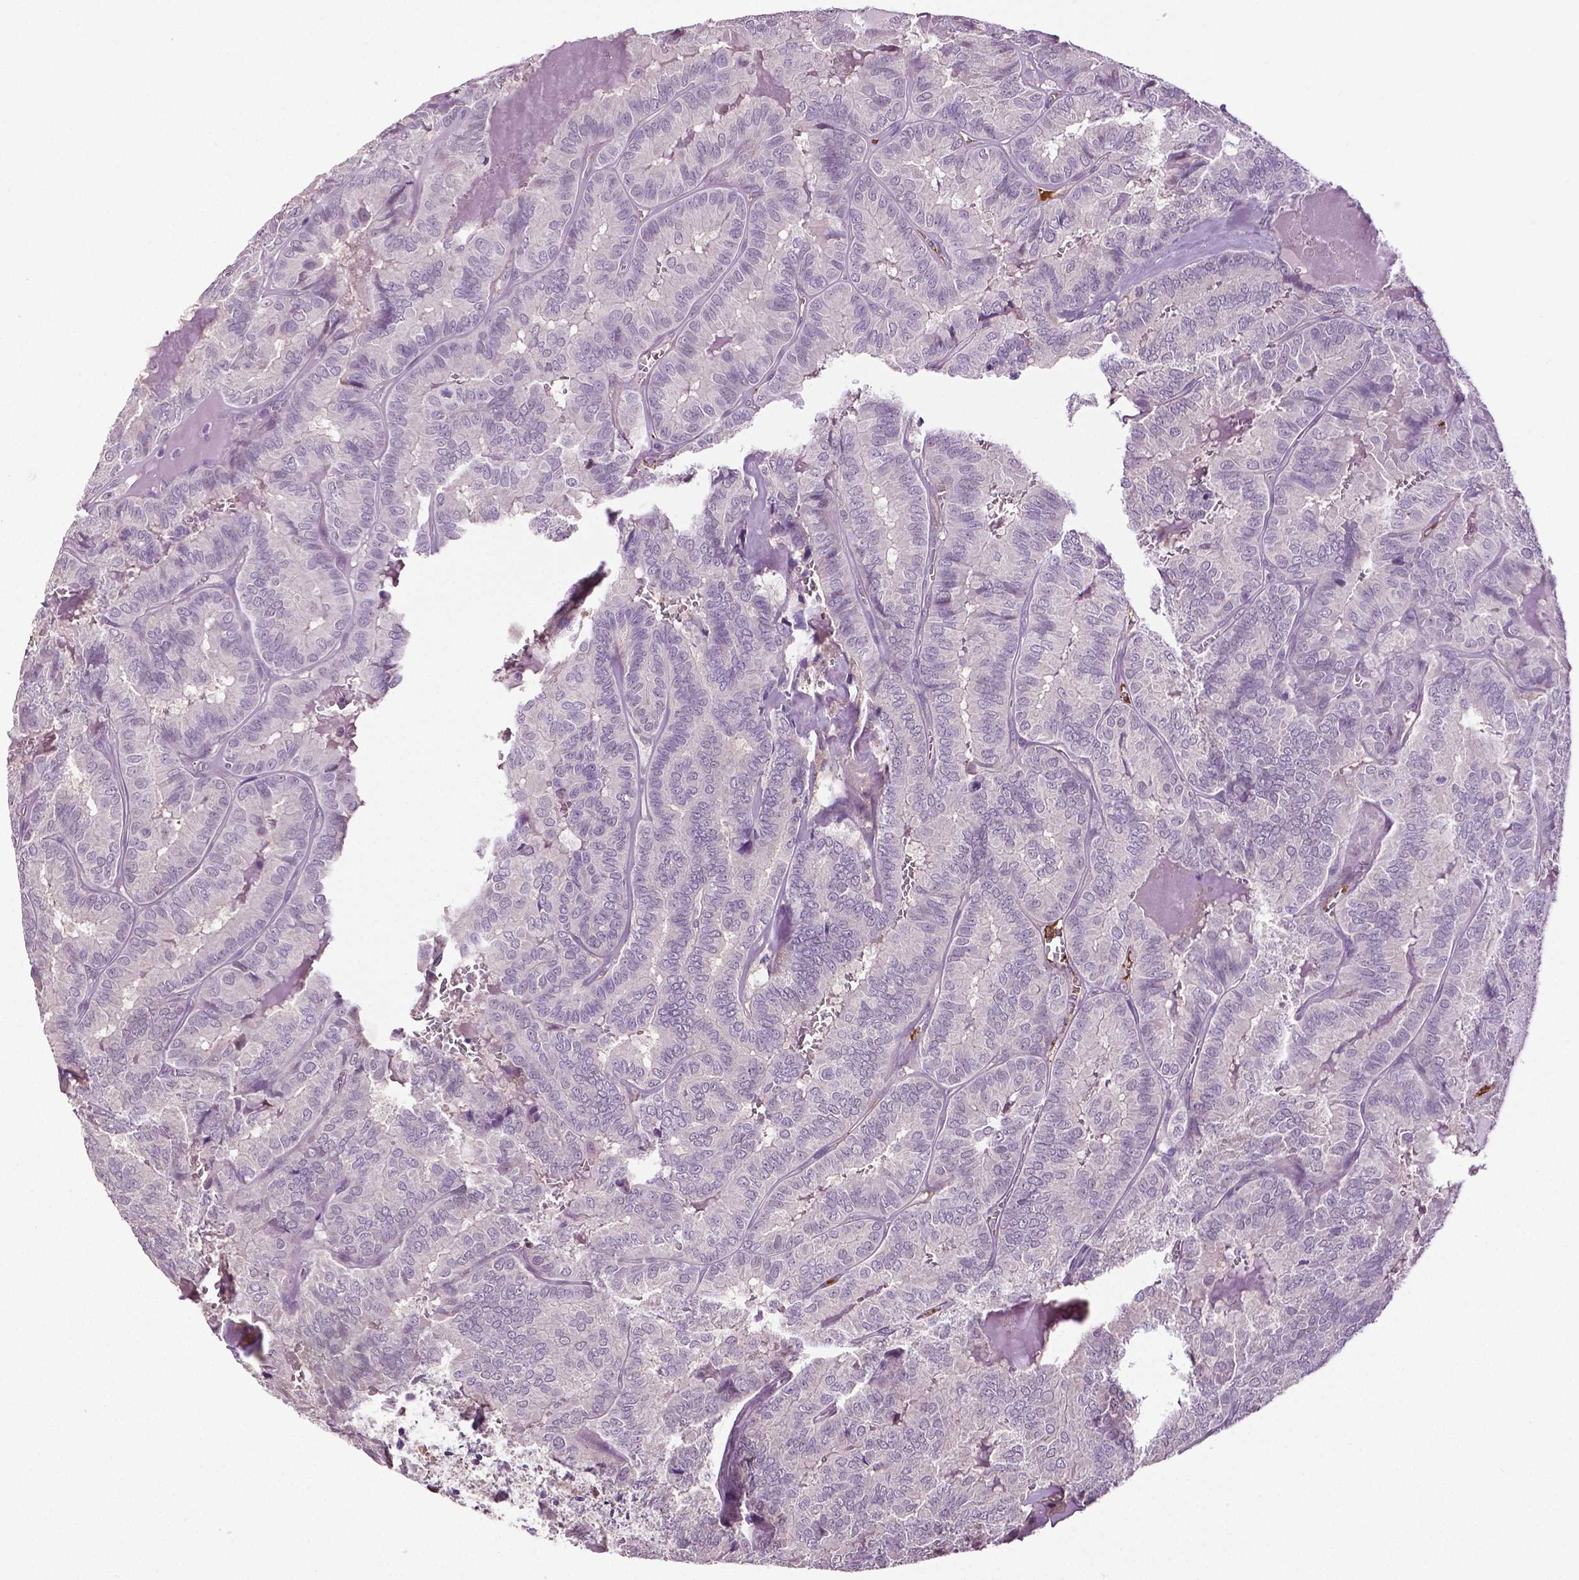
{"staining": {"intensity": "negative", "quantity": "none", "location": "none"}, "tissue": "thyroid cancer", "cell_type": "Tumor cells", "image_type": "cancer", "snomed": [{"axis": "morphology", "description": "Papillary adenocarcinoma, NOS"}, {"axis": "topography", "description": "Thyroid gland"}], "caption": "Tumor cells are negative for protein expression in human thyroid cancer.", "gene": "PTPN5", "patient": {"sex": "female", "age": 75}}